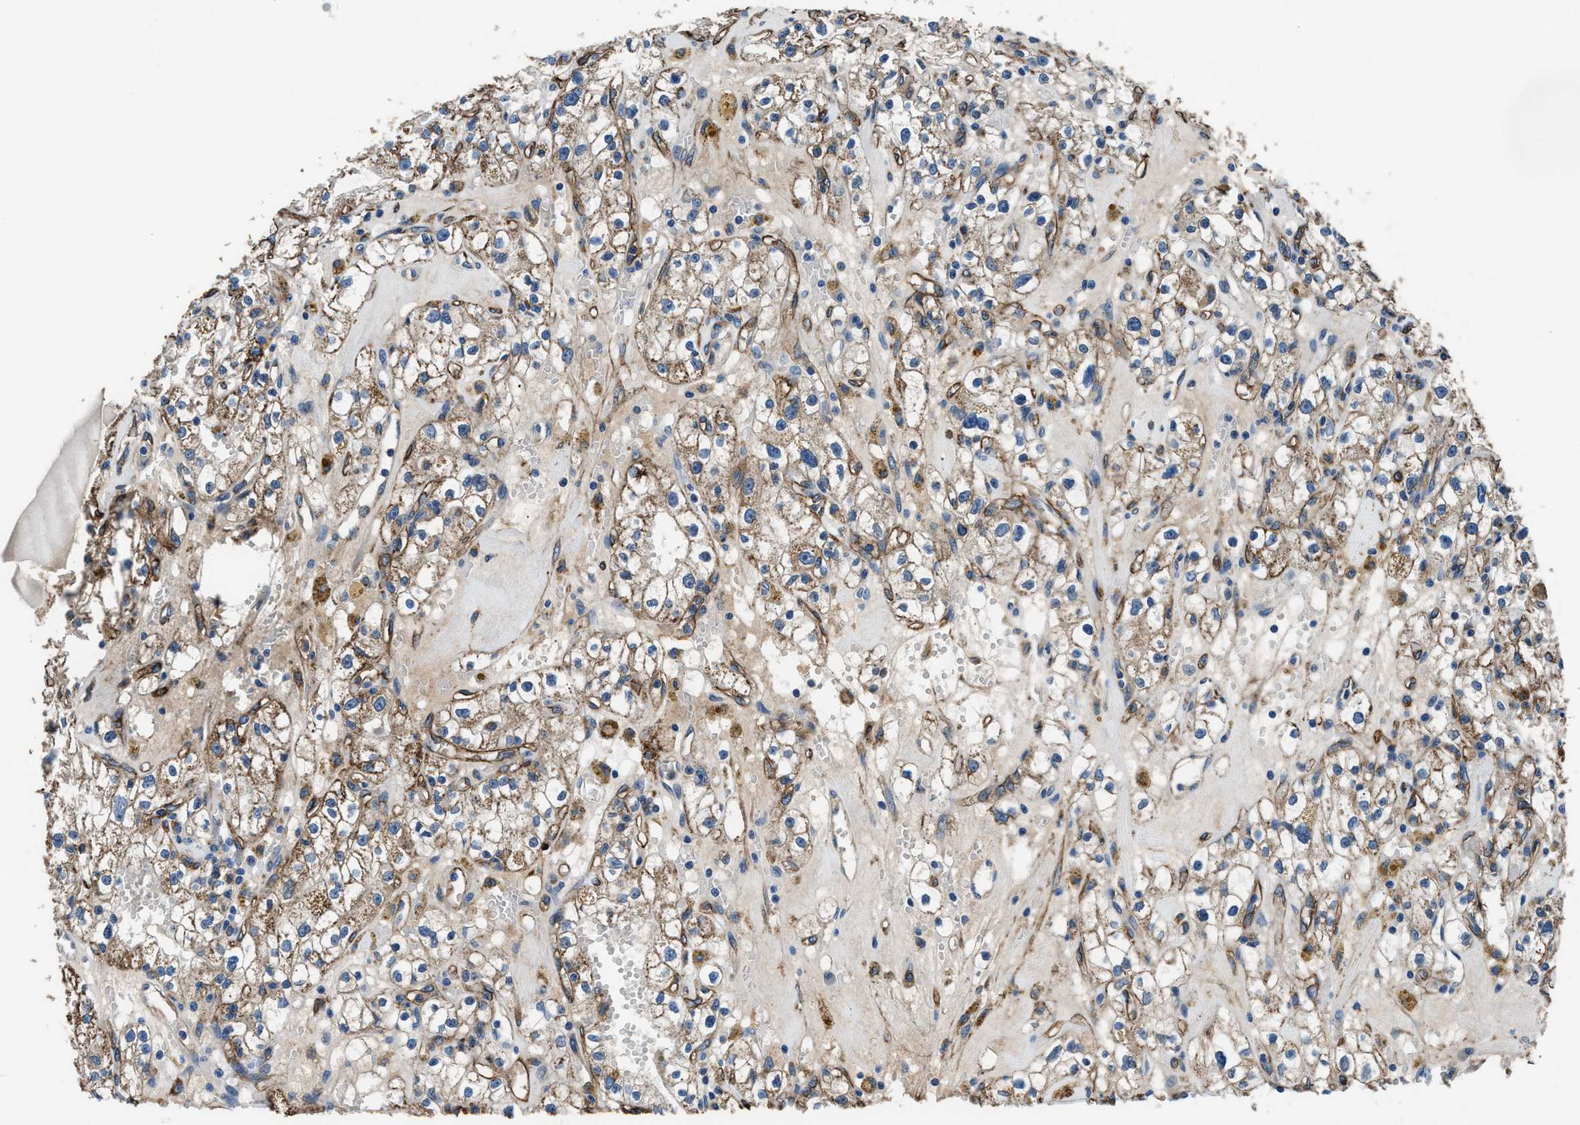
{"staining": {"intensity": "moderate", "quantity": ">75%", "location": "cytoplasmic/membranous"}, "tissue": "renal cancer", "cell_type": "Tumor cells", "image_type": "cancer", "snomed": [{"axis": "morphology", "description": "Adenocarcinoma, NOS"}, {"axis": "topography", "description": "Kidney"}], "caption": "Renal cancer tissue shows moderate cytoplasmic/membranous positivity in about >75% of tumor cells", "gene": "PRTFDC1", "patient": {"sex": "male", "age": 56}}